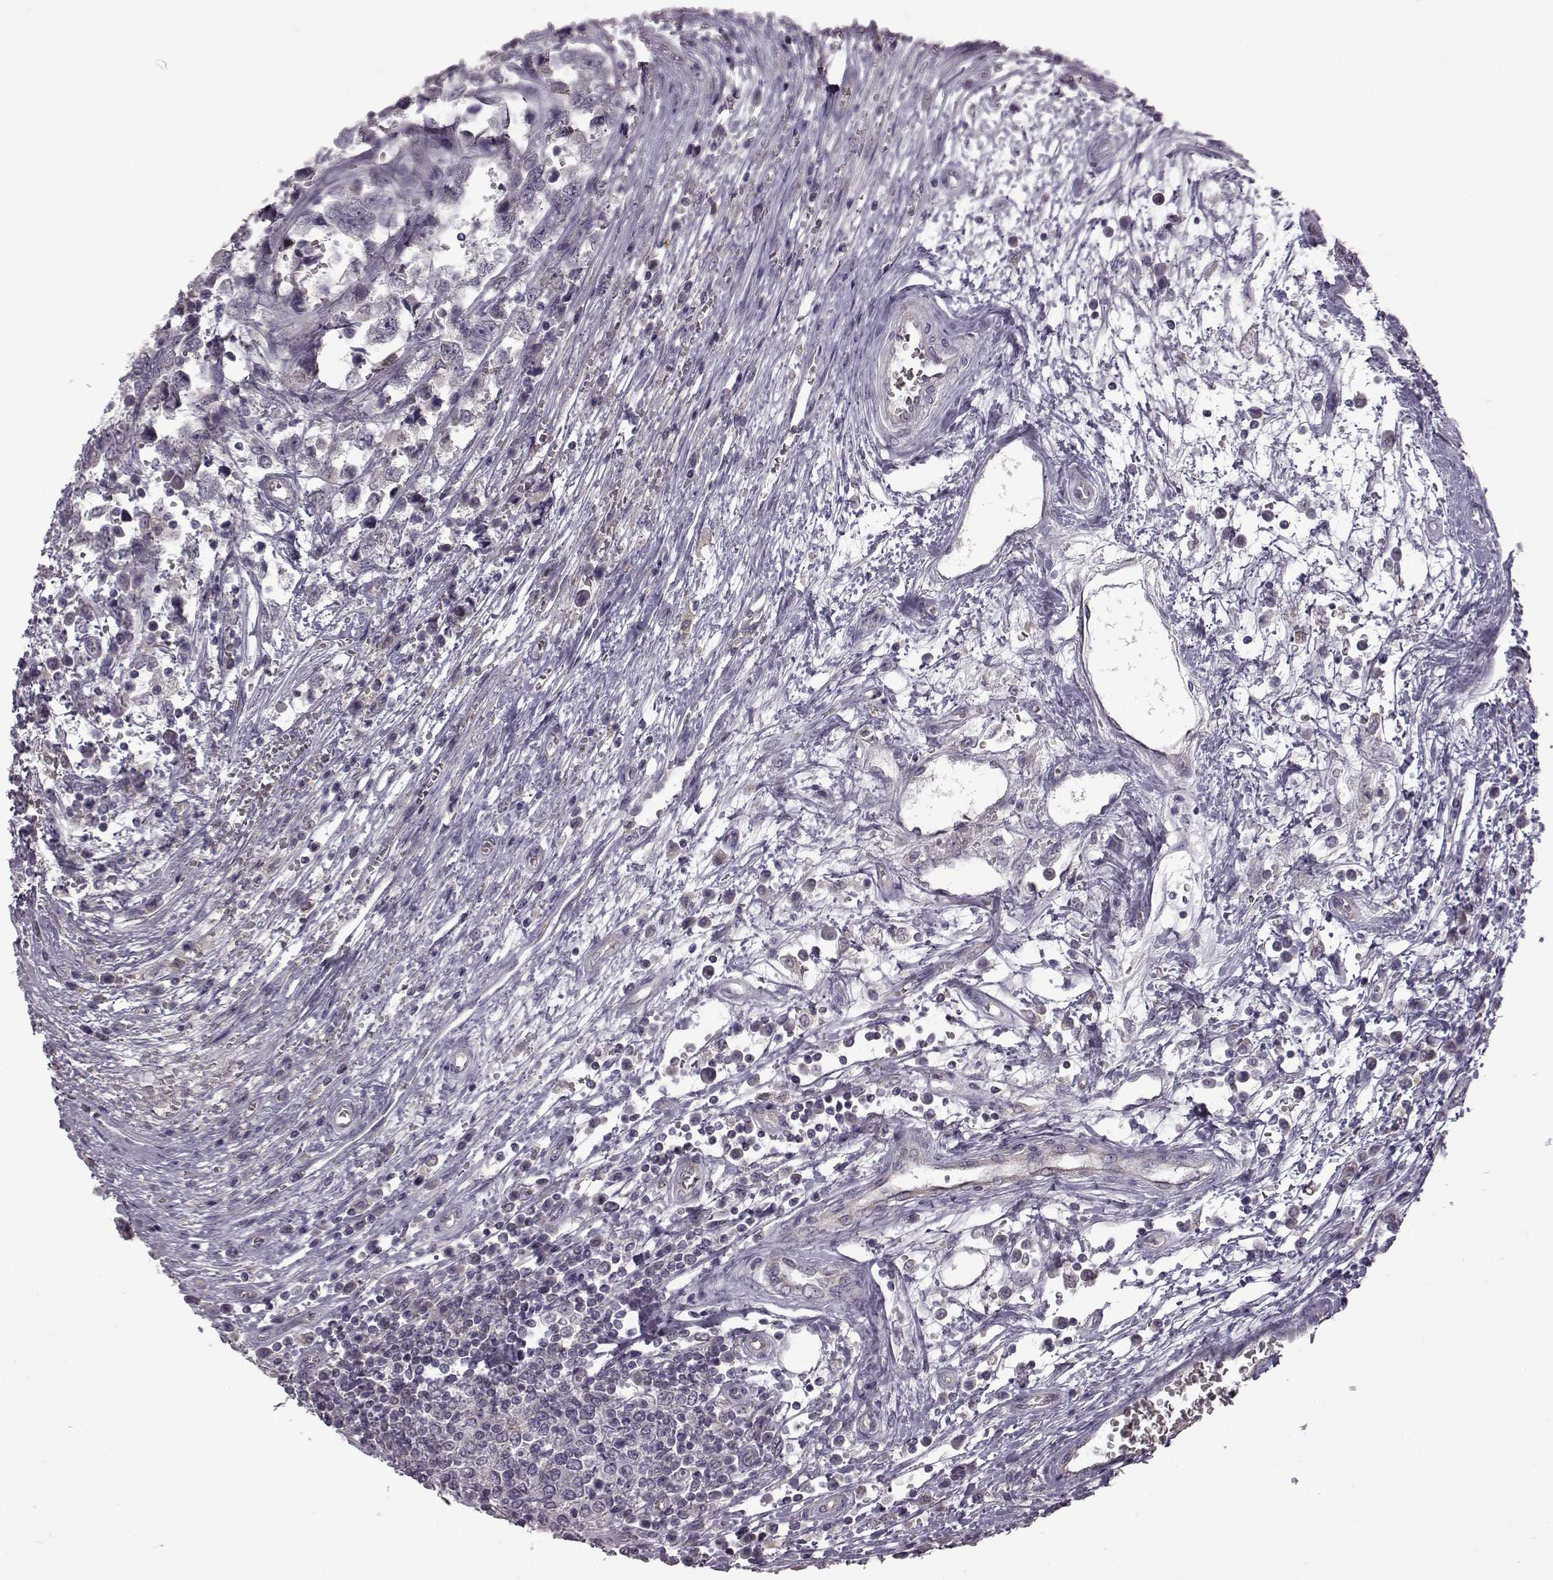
{"staining": {"intensity": "negative", "quantity": "none", "location": "none"}, "tissue": "testis cancer", "cell_type": "Tumor cells", "image_type": "cancer", "snomed": [{"axis": "morphology", "description": "Normal tissue, NOS"}, {"axis": "morphology", "description": "Seminoma, NOS"}, {"axis": "topography", "description": "Testis"}, {"axis": "topography", "description": "Epididymis"}], "caption": "The micrograph displays no staining of tumor cells in testis seminoma. (Immunohistochemistry (ihc), brightfield microscopy, high magnification).", "gene": "B3GNT6", "patient": {"sex": "male", "age": 34}}